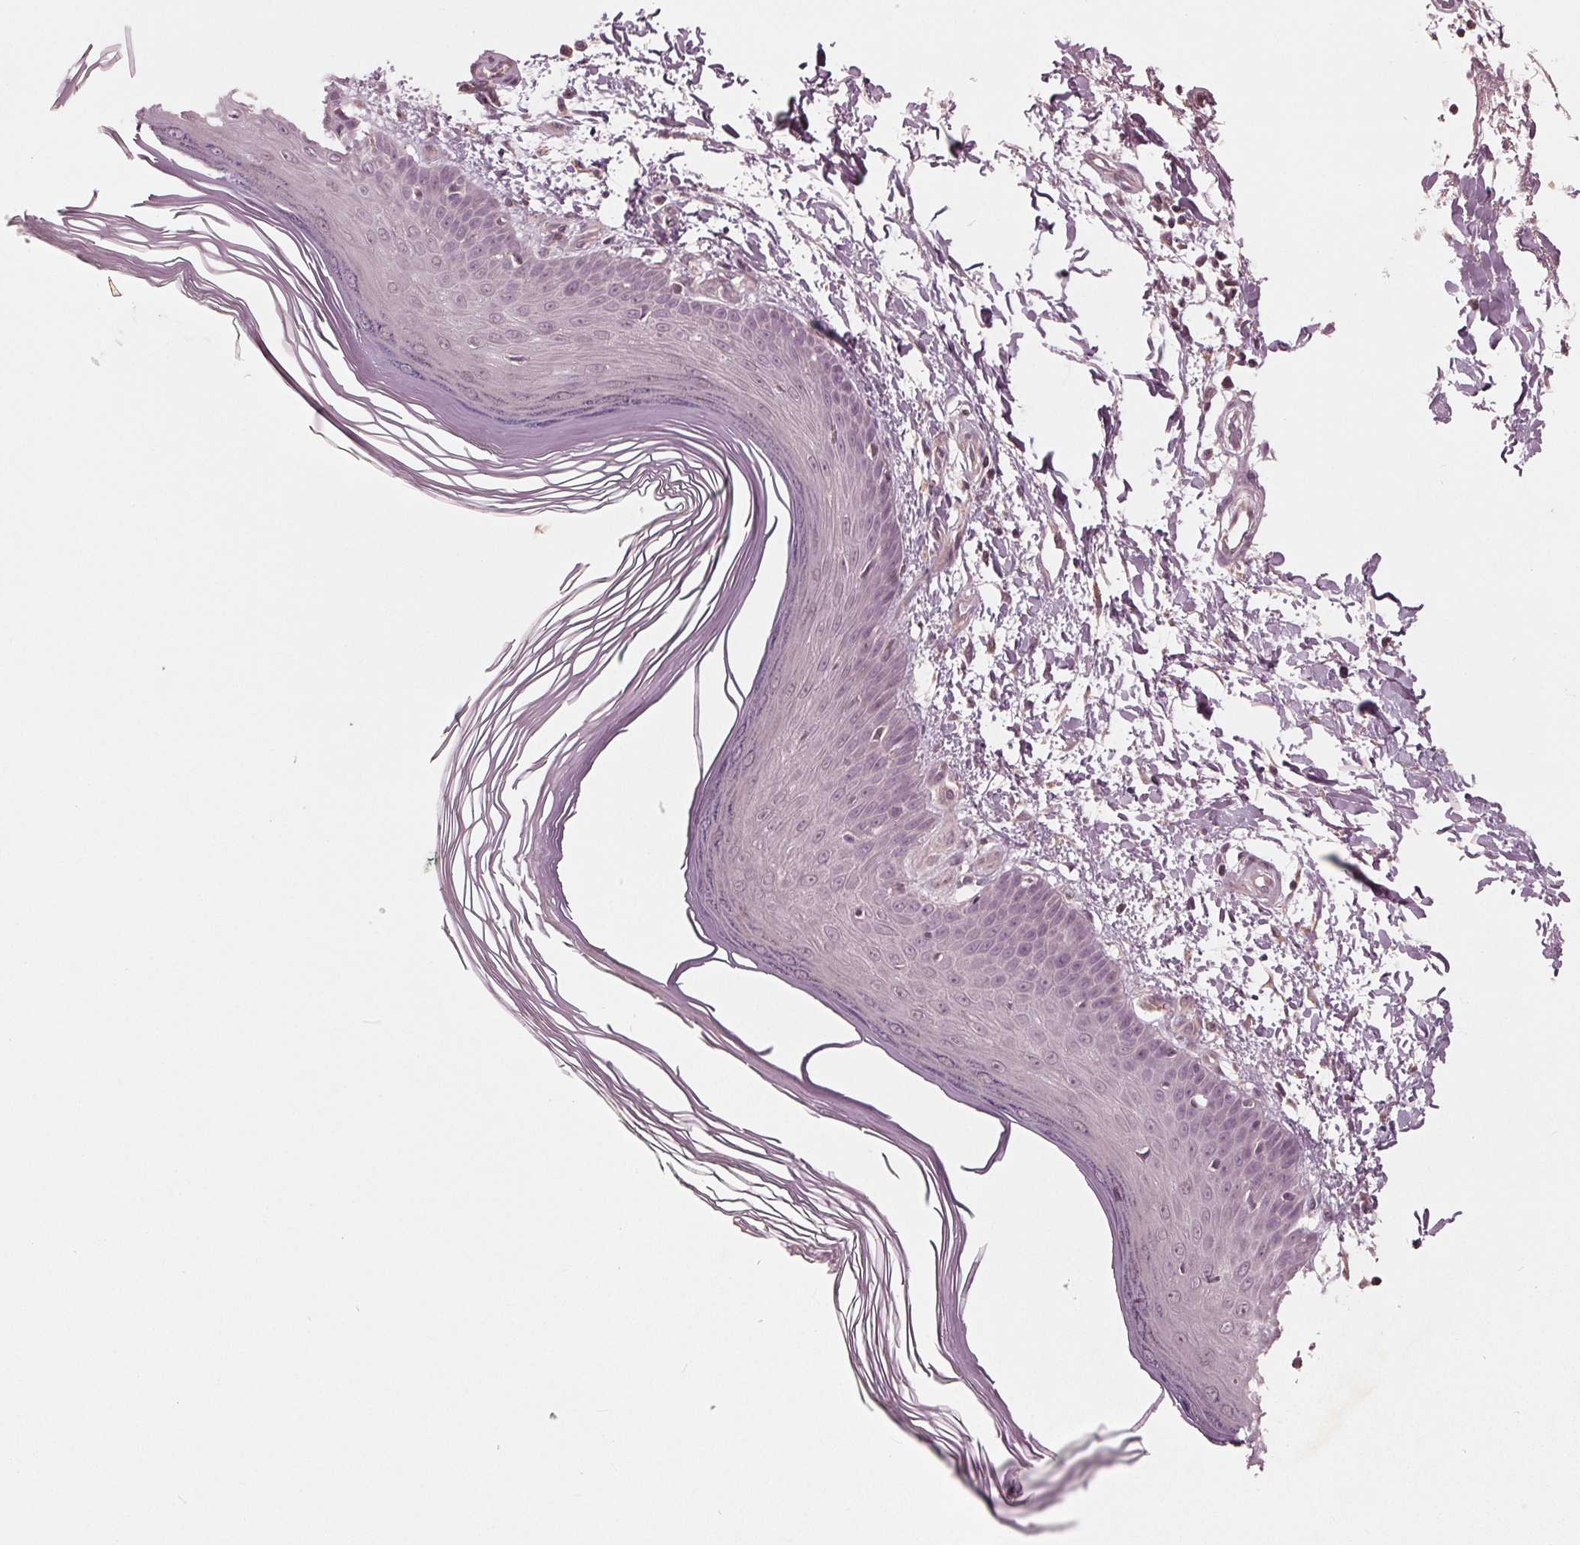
{"staining": {"intensity": "negative", "quantity": "none", "location": "none"}, "tissue": "skin", "cell_type": "Fibroblasts", "image_type": "normal", "snomed": [{"axis": "morphology", "description": "Normal tissue, NOS"}, {"axis": "topography", "description": "Skin"}], "caption": "DAB immunohistochemical staining of unremarkable skin demonstrates no significant expression in fibroblasts.", "gene": "UBALD1", "patient": {"sex": "female", "age": 62}}